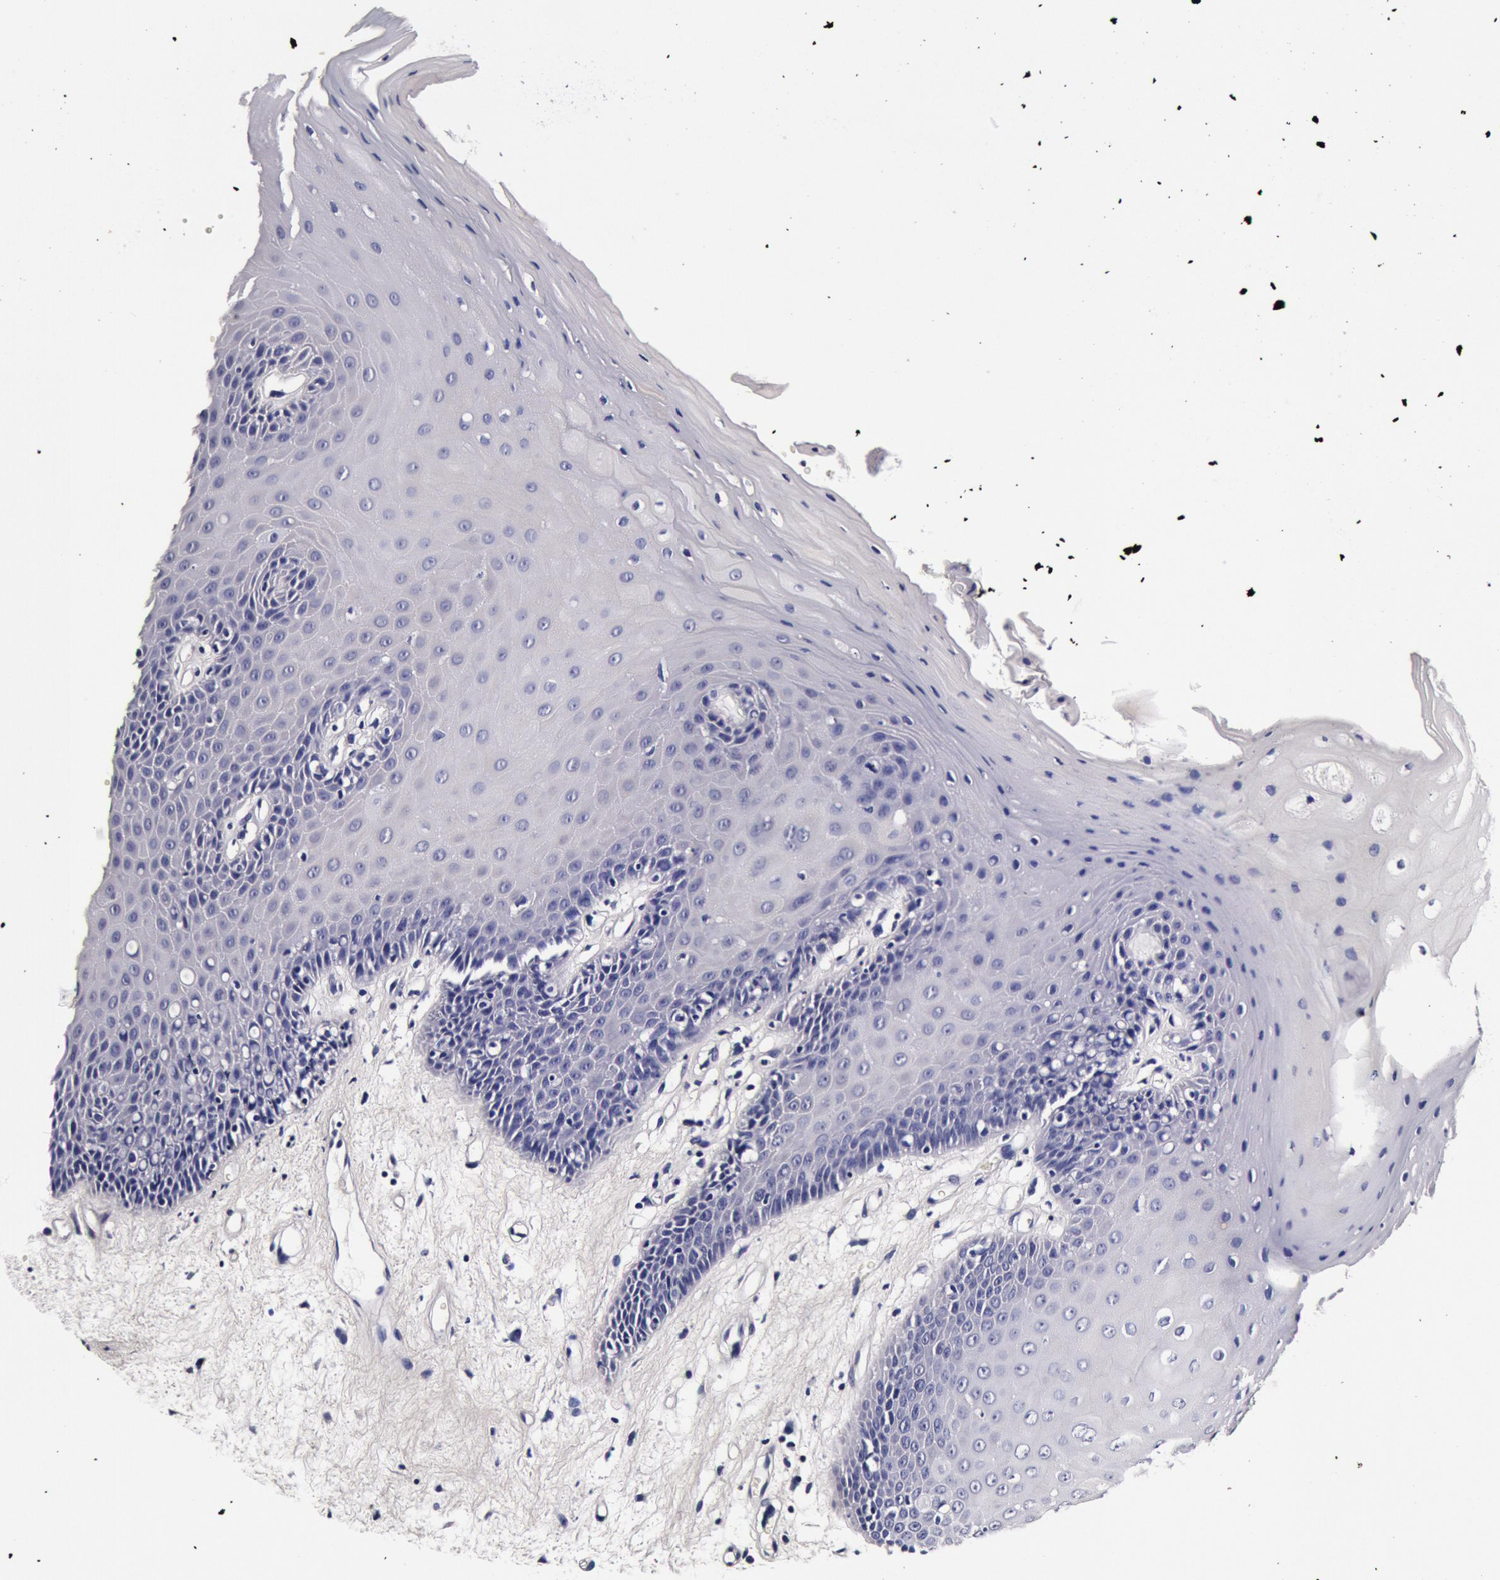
{"staining": {"intensity": "negative", "quantity": "none", "location": "none"}, "tissue": "oral mucosa", "cell_type": "Squamous epithelial cells", "image_type": "normal", "snomed": [{"axis": "morphology", "description": "Normal tissue, NOS"}, {"axis": "topography", "description": "Oral tissue"}], "caption": "Unremarkable oral mucosa was stained to show a protein in brown. There is no significant expression in squamous epithelial cells. (DAB immunohistochemistry (IHC) visualized using brightfield microscopy, high magnification).", "gene": "CCDC22", "patient": {"sex": "female", "age": 79}}